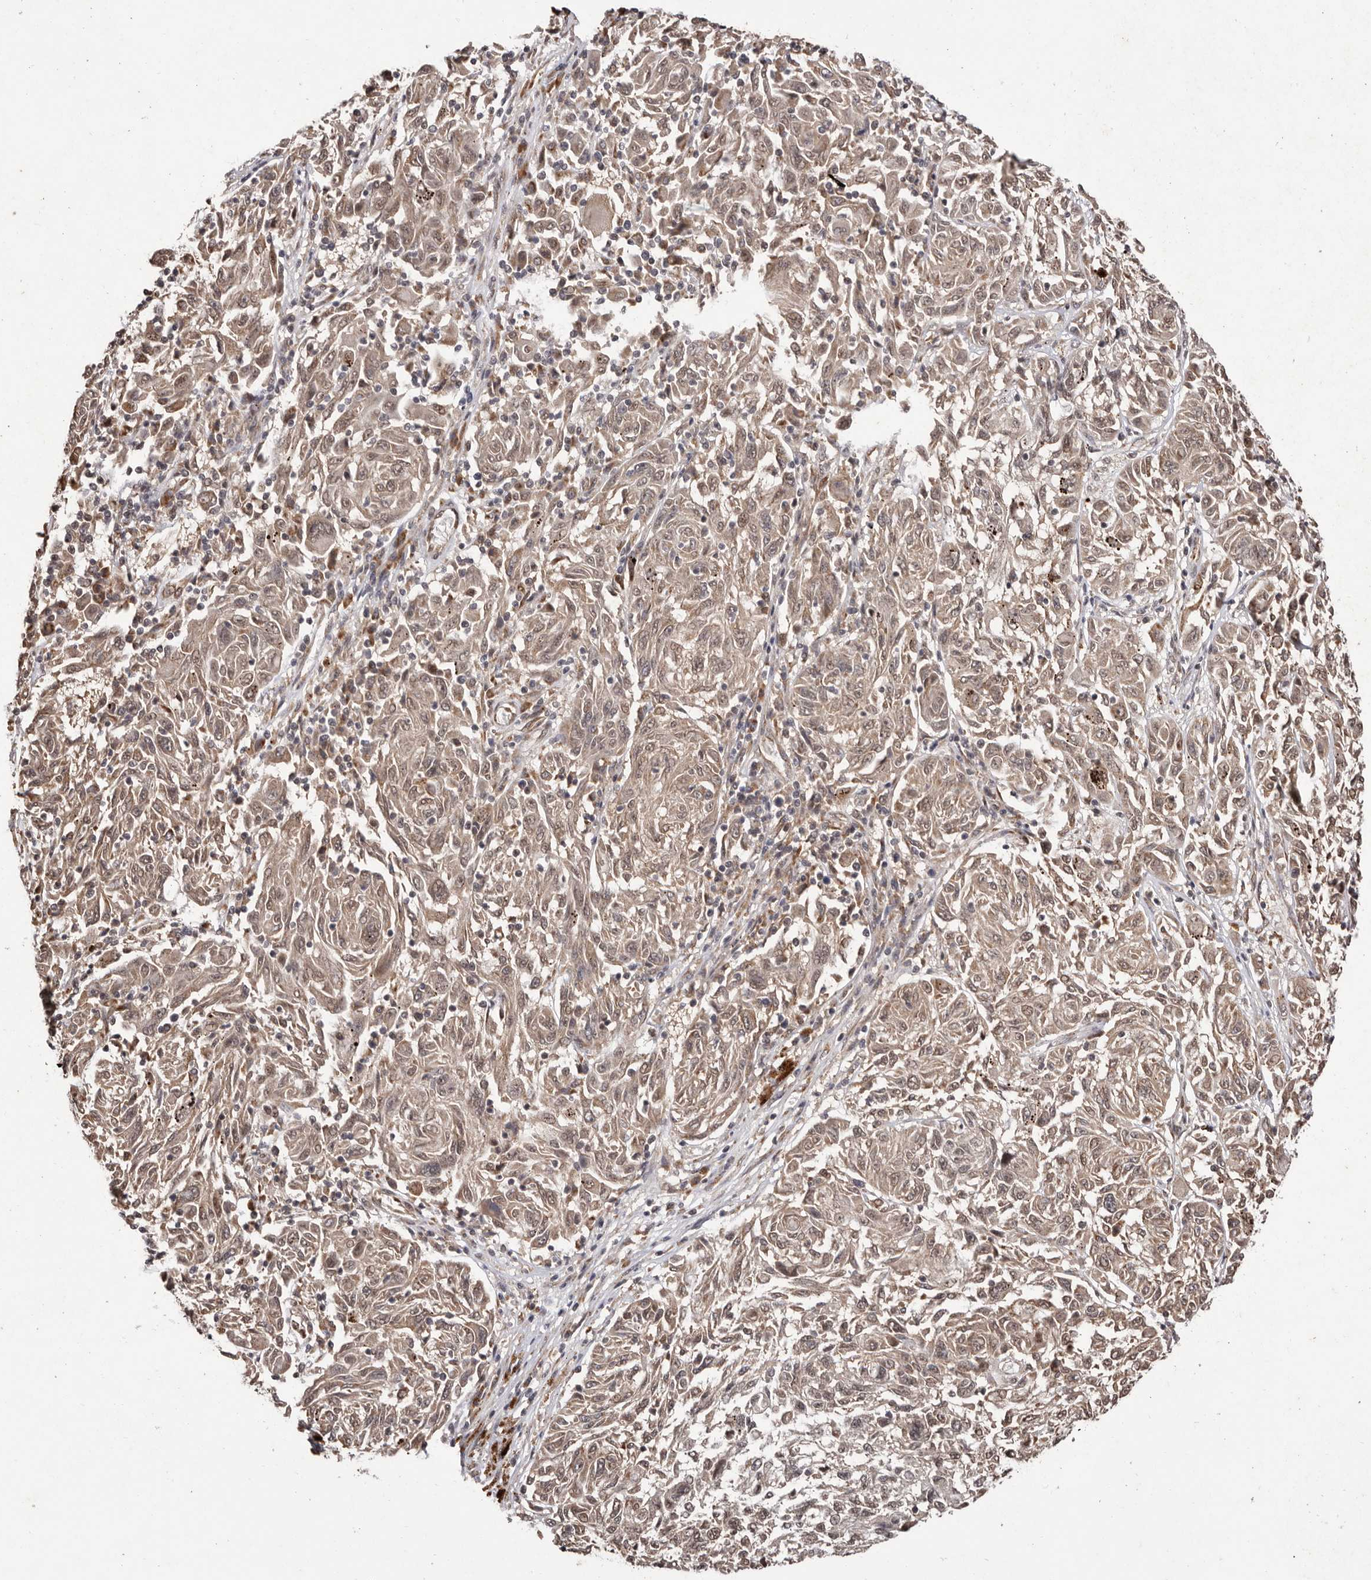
{"staining": {"intensity": "weak", "quantity": ">75%", "location": "cytoplasmic/membranous"}, "tissue": "melanoma", "cell_type": "Tumor cells", "image_type": "cancer", "snomed": [{"axis": "morphology", "description": "Malignant melanoma, NOS"}, {"axis": "topography", "description": "Skin"}], "caption": "Protein expression analysis of malignant melanoma shows weak cytoplasmic/membranous staining in about >75% of tumor cells.", "gene": "LRGUK", "patient": {"sex": "male", "age": 53}}